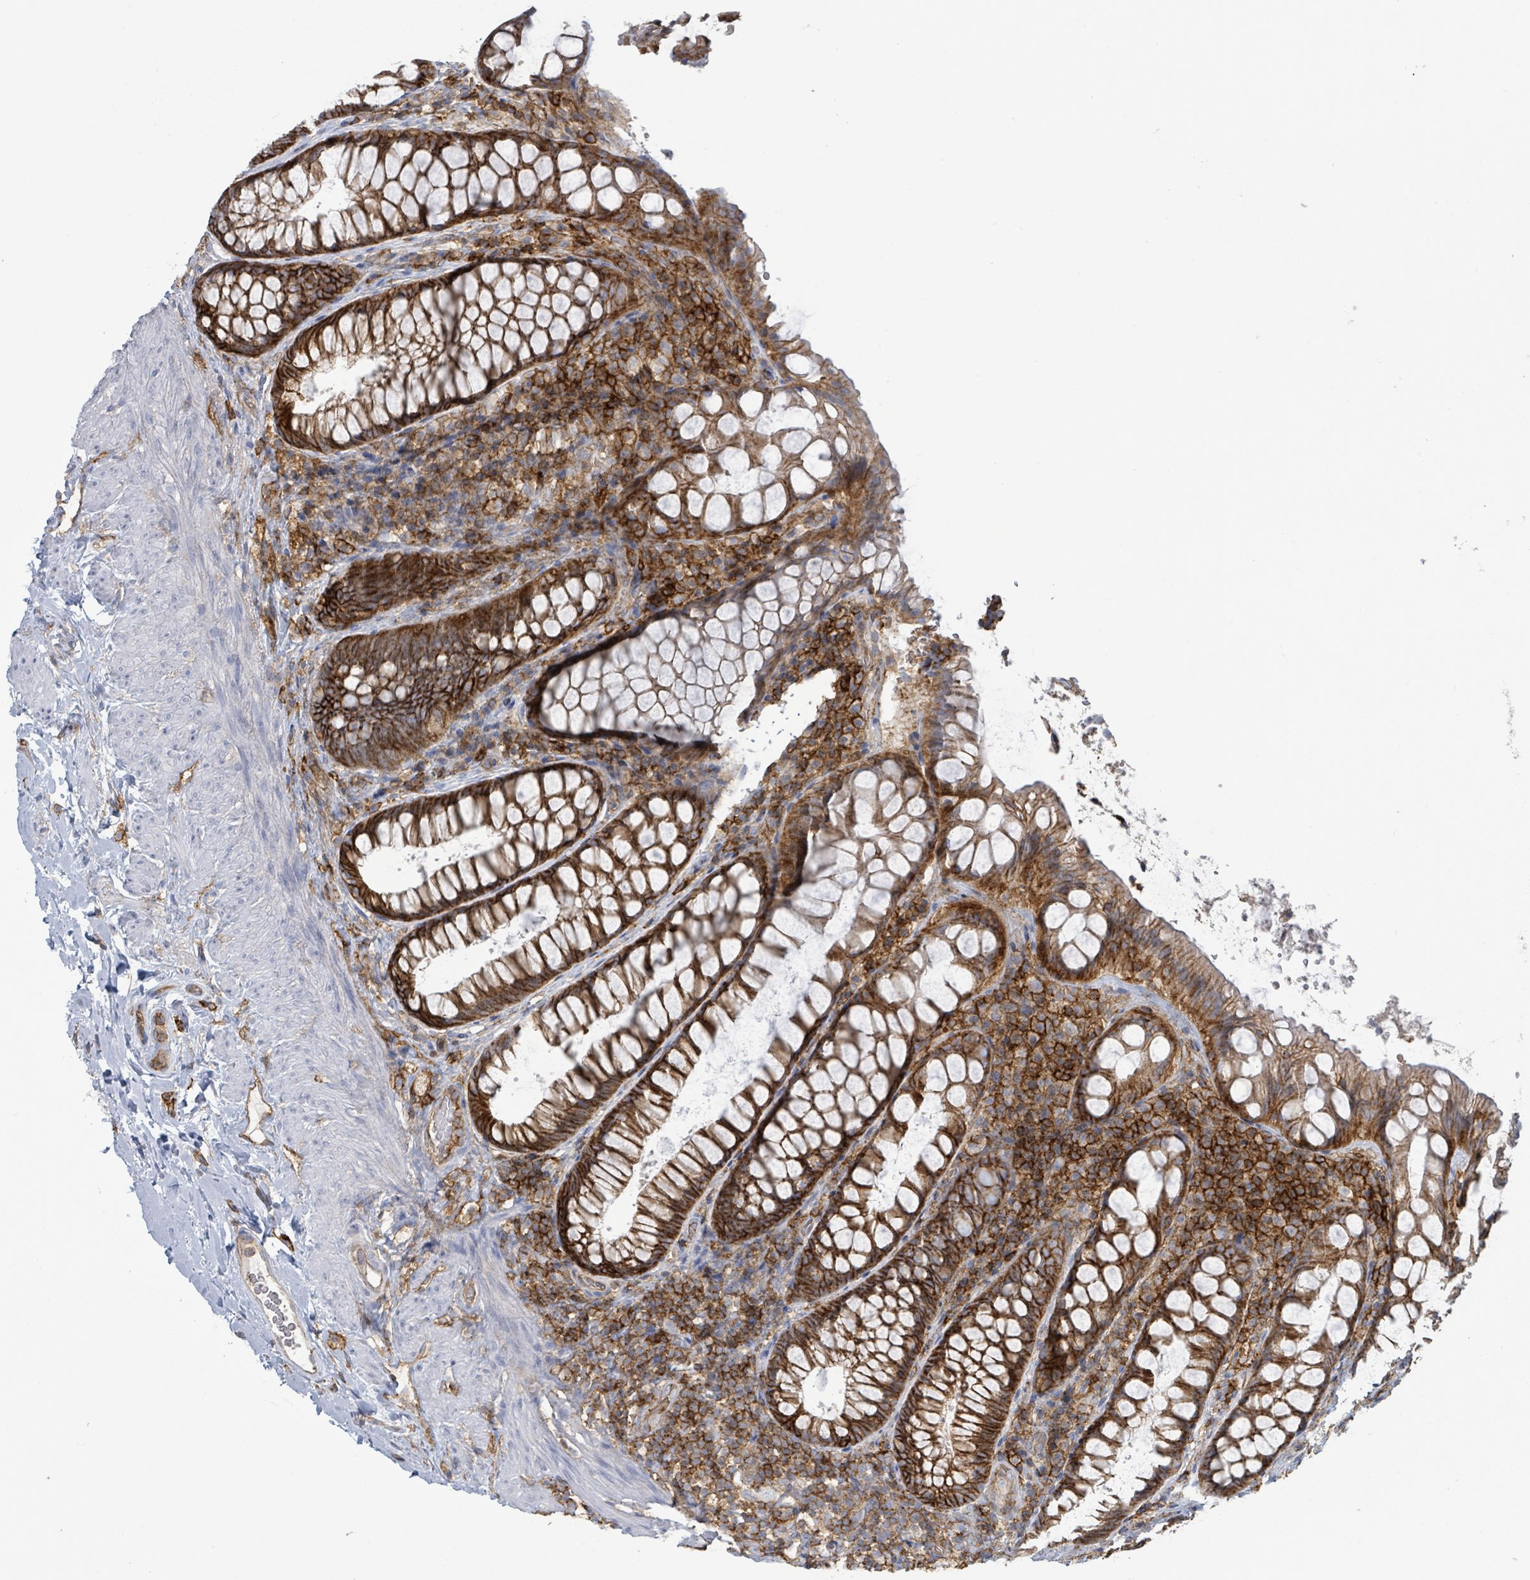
{"staining": {"intensity": "strong", "quantity": "25%-75%", "location": "cytoplasmic/membranous"}, "tissue": "rectum", "cell_type": "Glandular cells", "image_type": "normal", "snomed": [{"axis": "morphology", "description": "Normal tissue, NOS"}, {"axis": "topography", "description": "Rectum"}, {"axis": "topography", "description": "Peripheral nerve tissue"}], "caption": "Immunohistochemical staining of normal rectum demonstrates strong cytoplasmic/membranous protein positivity in approximately 25%-75% of glandular cells. The staining was performed using DAB to visualize the protein expression in brown, while the nuclei were stained in blue with hematoxylin (Magnification: 20x).", "gene": "TNFRSF14", "patient": {"sex": "female", "age": 69}}